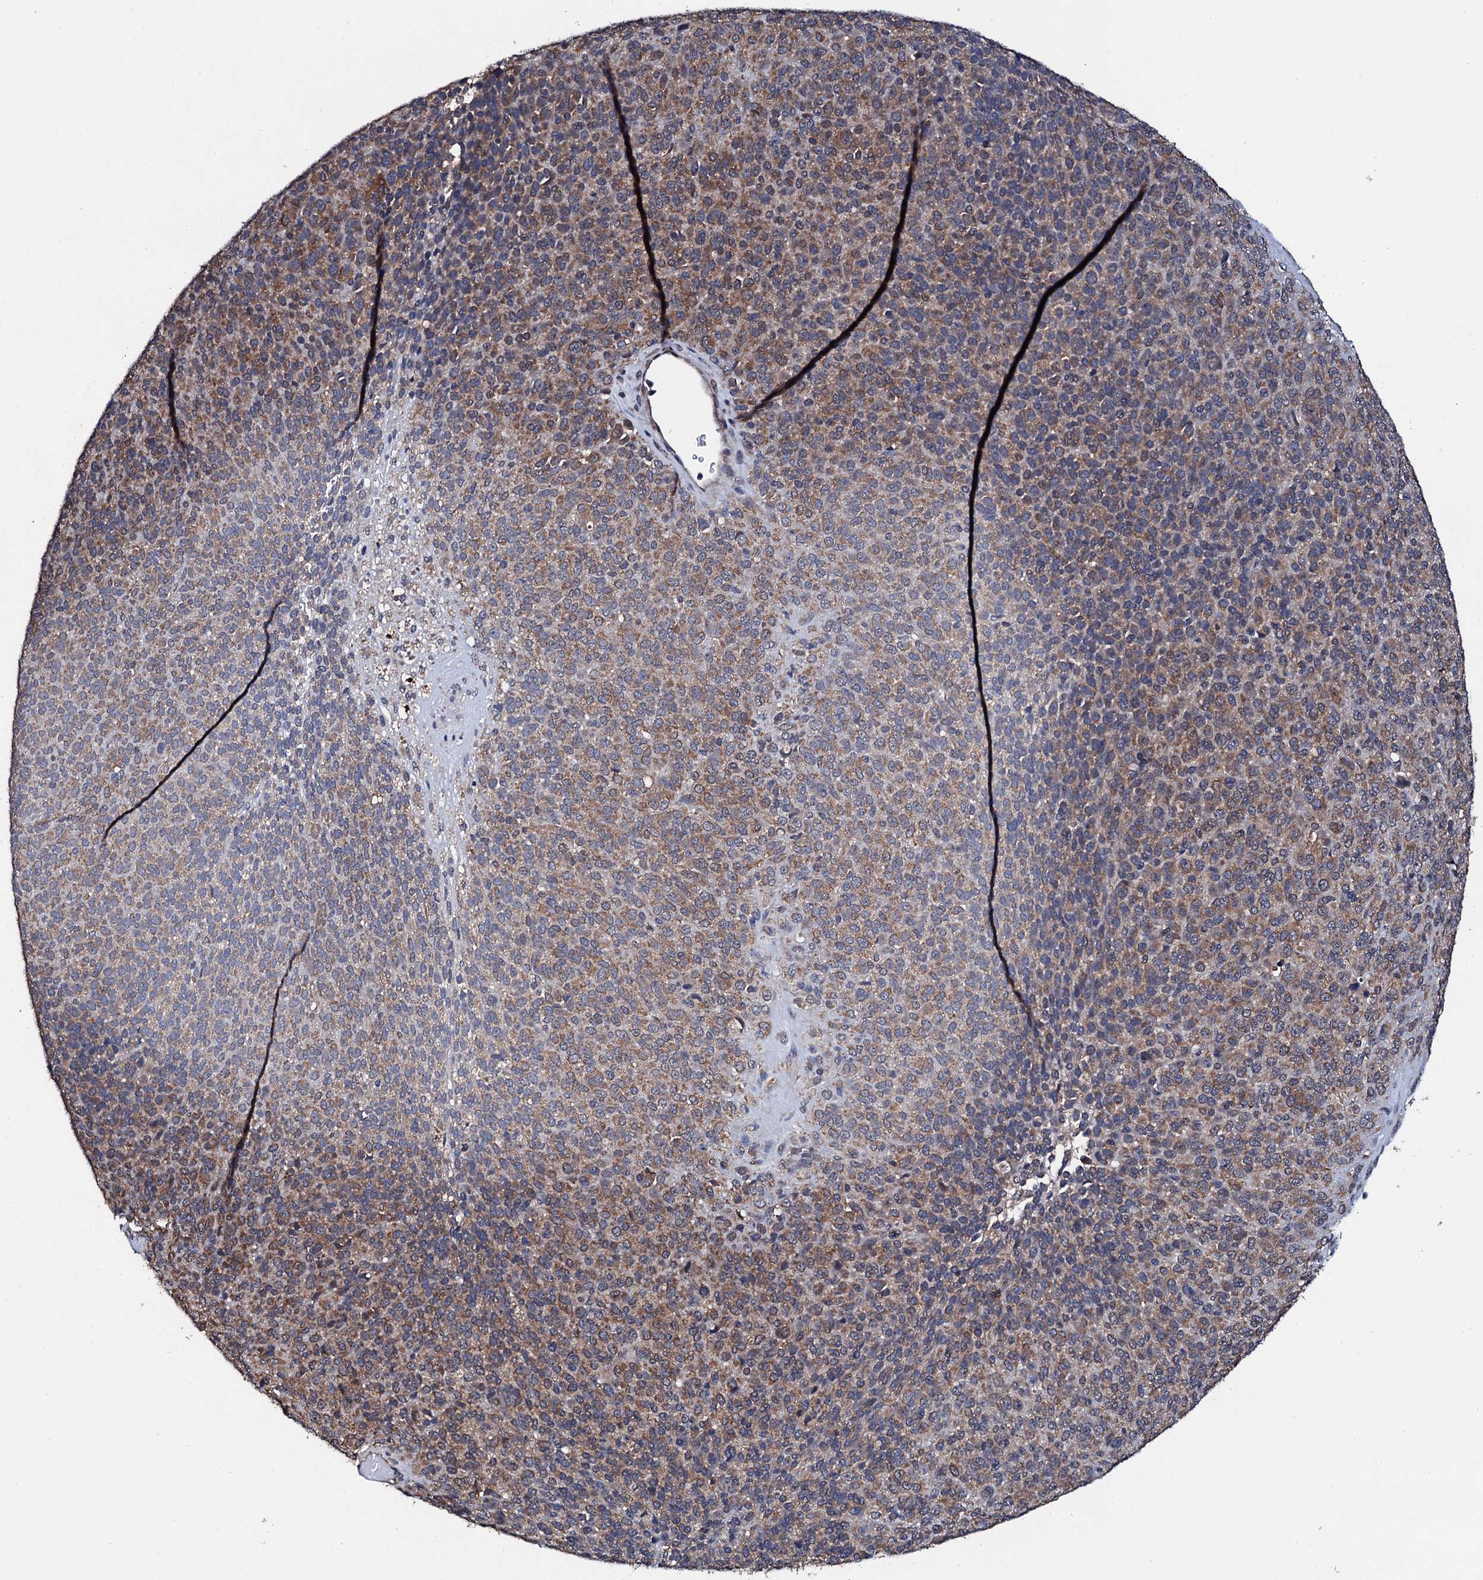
{"staining": {"intensity": "moderate", "quantity": "25%-75%", "location": "cytoplasmic/membranous"}, "tissue": "melanoma", "cell_type": "Tumor cells", "image_type": "cancer", "snomed": [{"axis": "morphology", "description": "Malignant melanoma, Metastatic site"}, {"axis": "topography", "description": "Brain"}], "caption": "This is a histology image of immunohistochemistry staining of melanoma, which shows moderate staining in the cytoplasmic/membranous of tumor cells.", "gene": "IP6K1", "patient": {"sex": "female", "age": 56}}